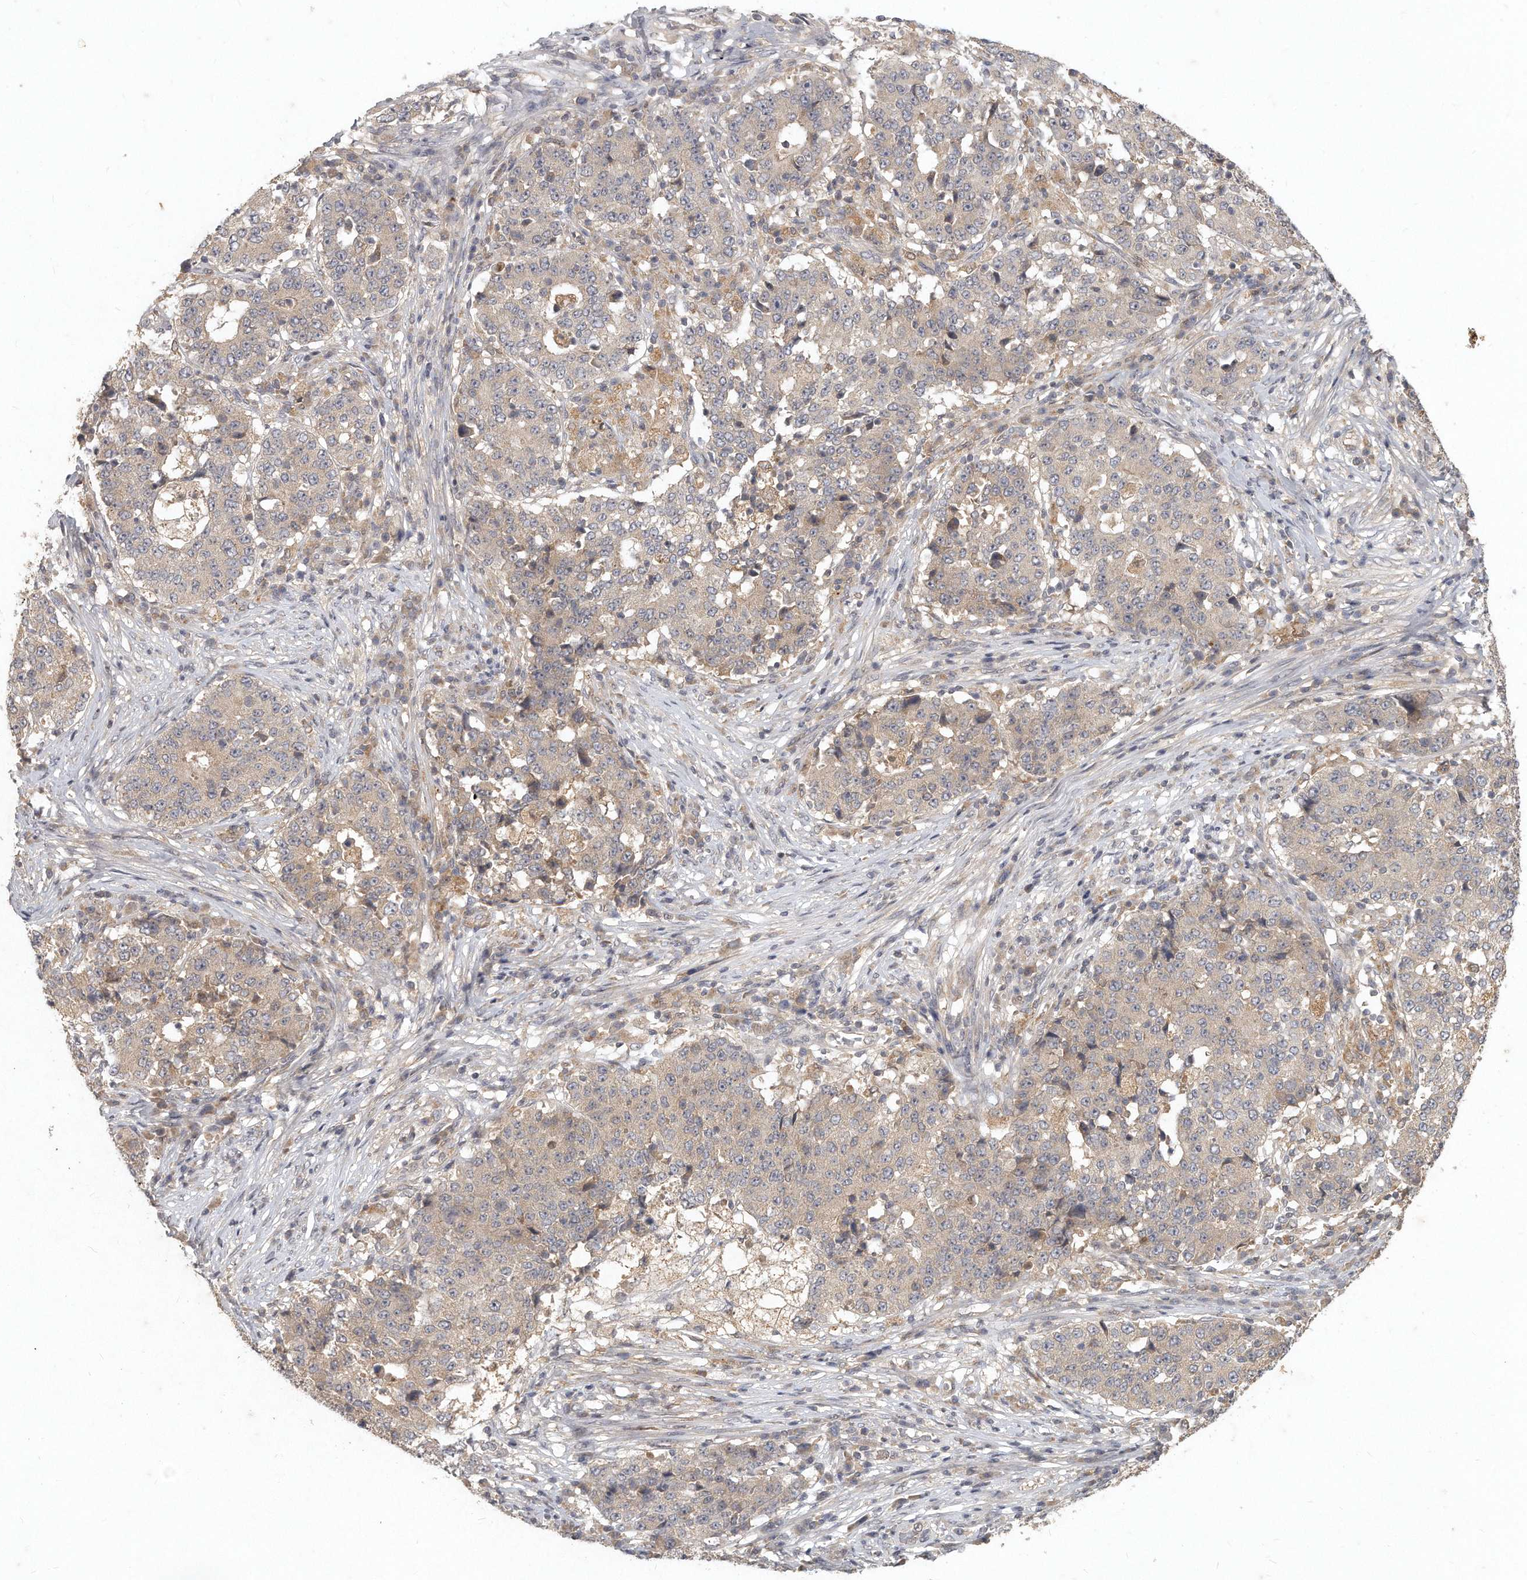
{"staining": {"intensity": "weak", "quantity": "25%-75%", "location": "cytoplasmic/membranous"}, "tissue": "stomach cancer", "cell_type": "Tumor cells", "image_type": "cancer", "snomed": [{"axis": "morphology", "description": "Adenocarcinoma, NOS"}, {"axis": "topography", "description": "Stomach"}], "caption": "Stomach cancer stained with immunohistochemistry (IHC) shows weak cytoplasmic/membranous expression in approximately 25%-75% of tumor cells.", "gene": "LGALS8", "patient": {"sex": "male", "age": 59}}